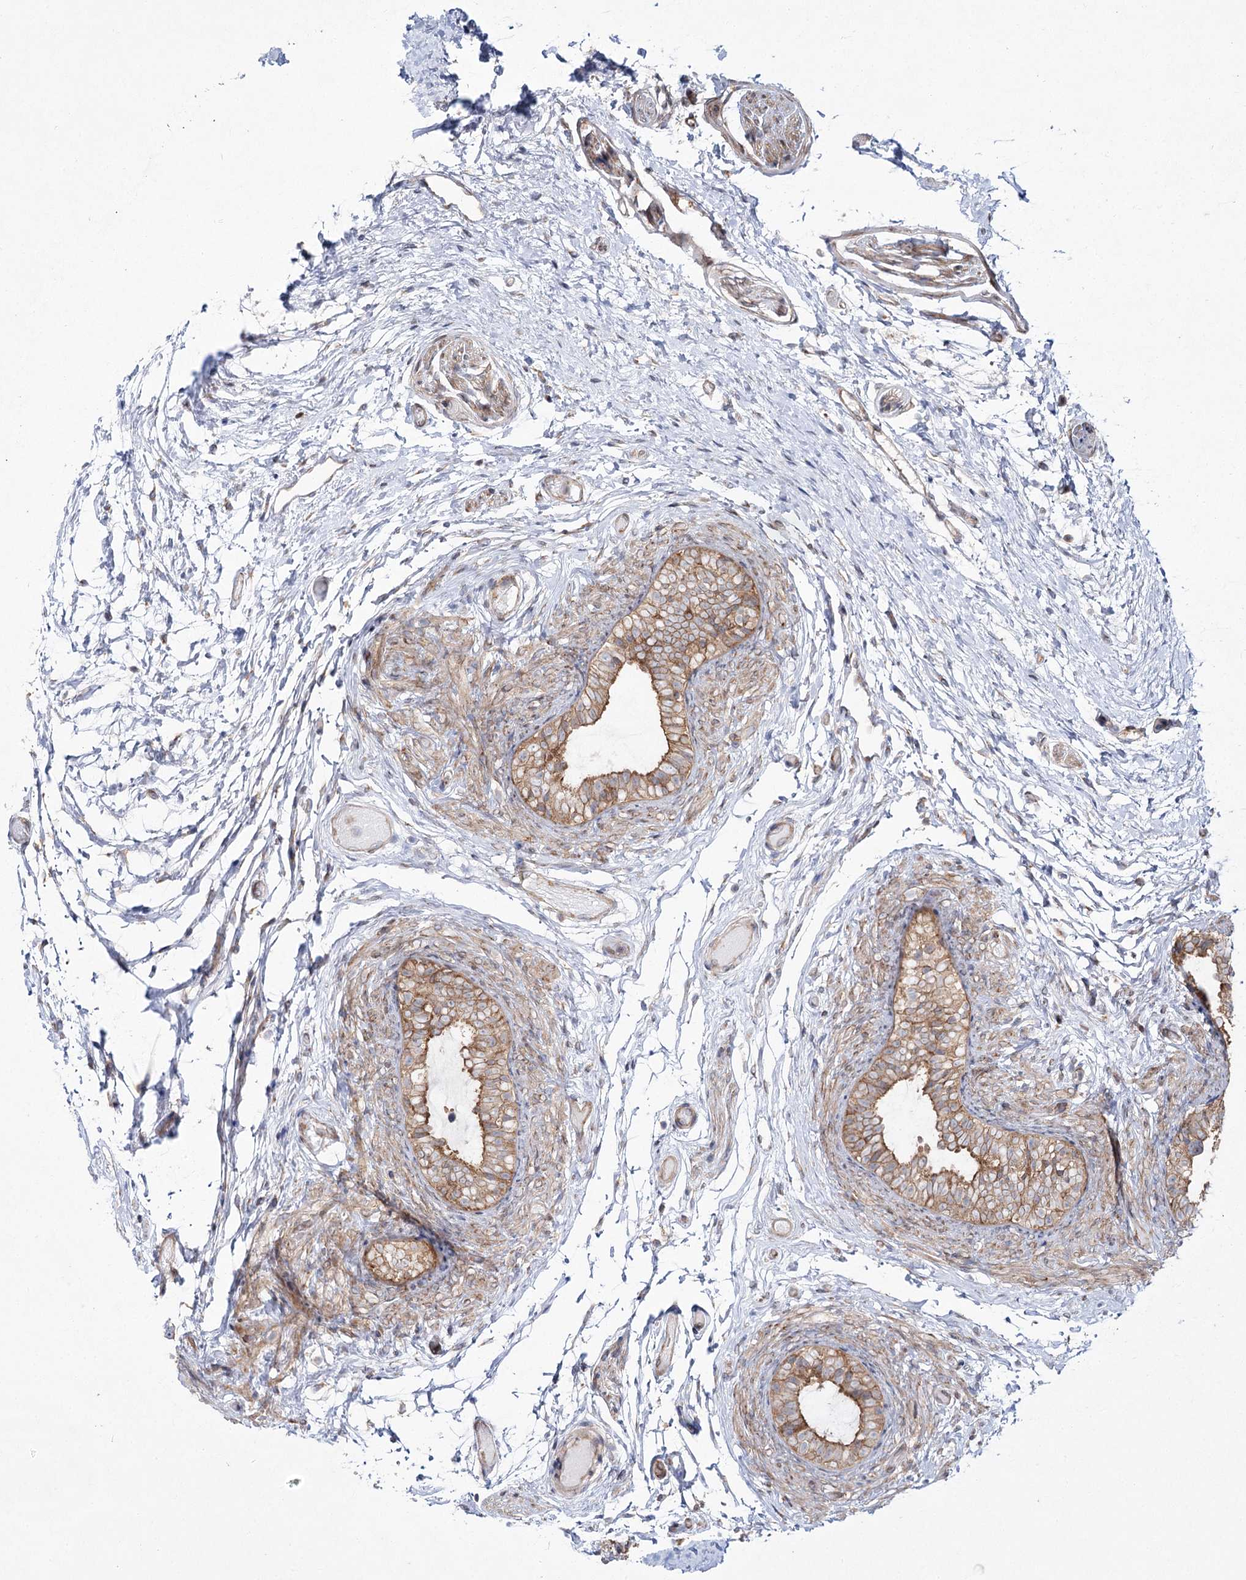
{"staining": {"intensity": "moderate", "quantity": ">75%", "location": "cytoplasmic/membranous"}, "tissue": "epididymis", "cell_type": "Glandular cells", "image_type": "normal", "snomed": [{"axis": "morphology", "description": "Normal tissue, NOS"}, {"axis": "topography", "description": "Epididymis"}], "caption": "Immunohistochemistry staining of benign epididymis, which displays medium levels of moderate cytoplasmic/membranous expression in about >75% of glandular cells indicating moderate cytoplasmic/membranous protein expression. The staining was performed using DAB (3,3'-diaminobenzidine) (brown) for protein detection and nuclei were counterstained in hematoxylin (blue).", "gene": "VWA2", "patient": {"sex": "male", "age": 5}}